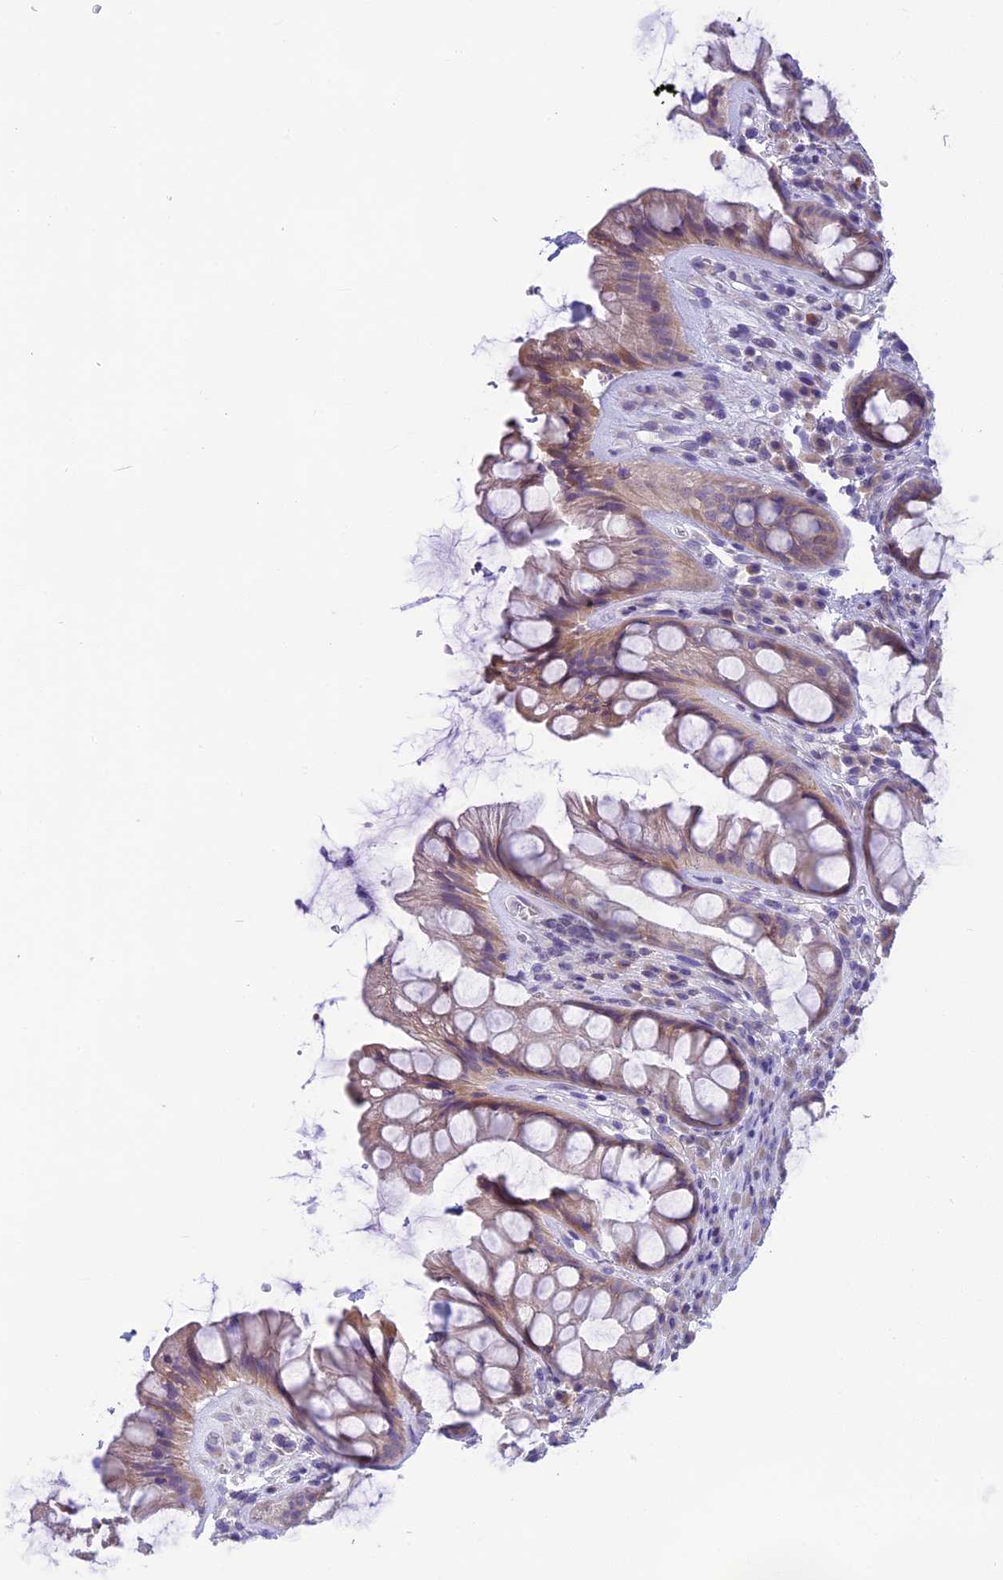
{"staining": {"intensity": "weak", "quantity": "25%-75%", "location": "cytoplasmic/membranous"}, "tissue": "rectum", "cell_type": "Glandular cells", "image_type": "normal", "snomed": [{"axis": "morphology", "description": "Normal tissue, NOS"}, {"axis": "topography", "description": "Rectum"}], "caption": "Glandular cells display low levels of weak cytoplasmic/membranous staining in approximately 25%-75% of cells in benign human rectum.", "gene": "ARHGEF37", "patient": {"sex": "male", "age": 74}}